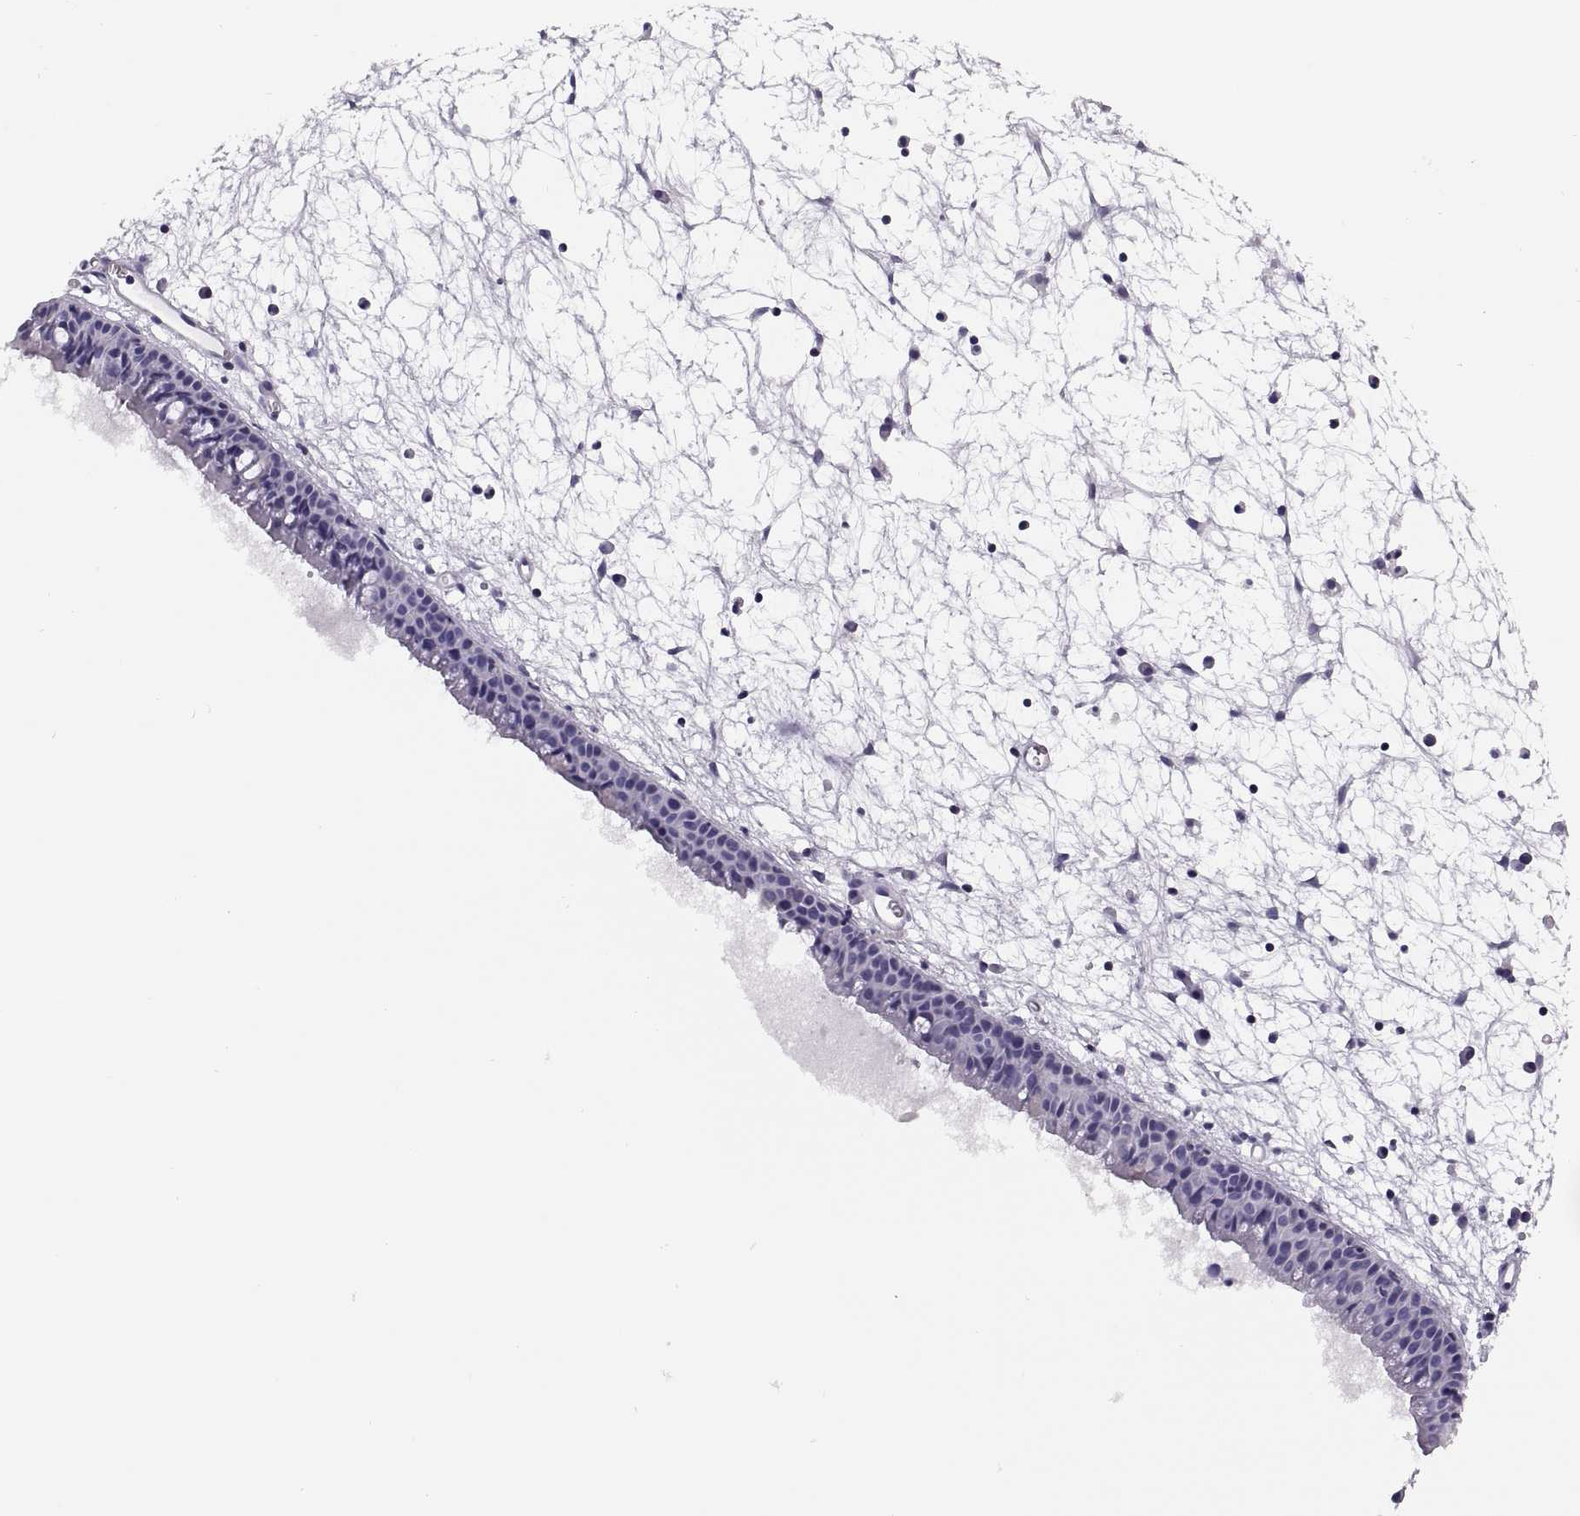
{"staining": {"intensity": "negative", "quantity": "none", "location": "none"}, "tissue": "nasopharynx", "cell_type": "Respiratory epithelial cells", "image_type": "normal", "snomed": [{"axis": "morphology", "description": "Normal tissue, NOS"}, {"axis": "topography", "description": "Nasopharynx"}], "caption": "This is an immunohistochemistry (IHC) image of benign nasopharynx. There is no expression in respiratory epithelial cells.", "gene": "TTC21A", "patient": {"sex": "male", "age": 61}}